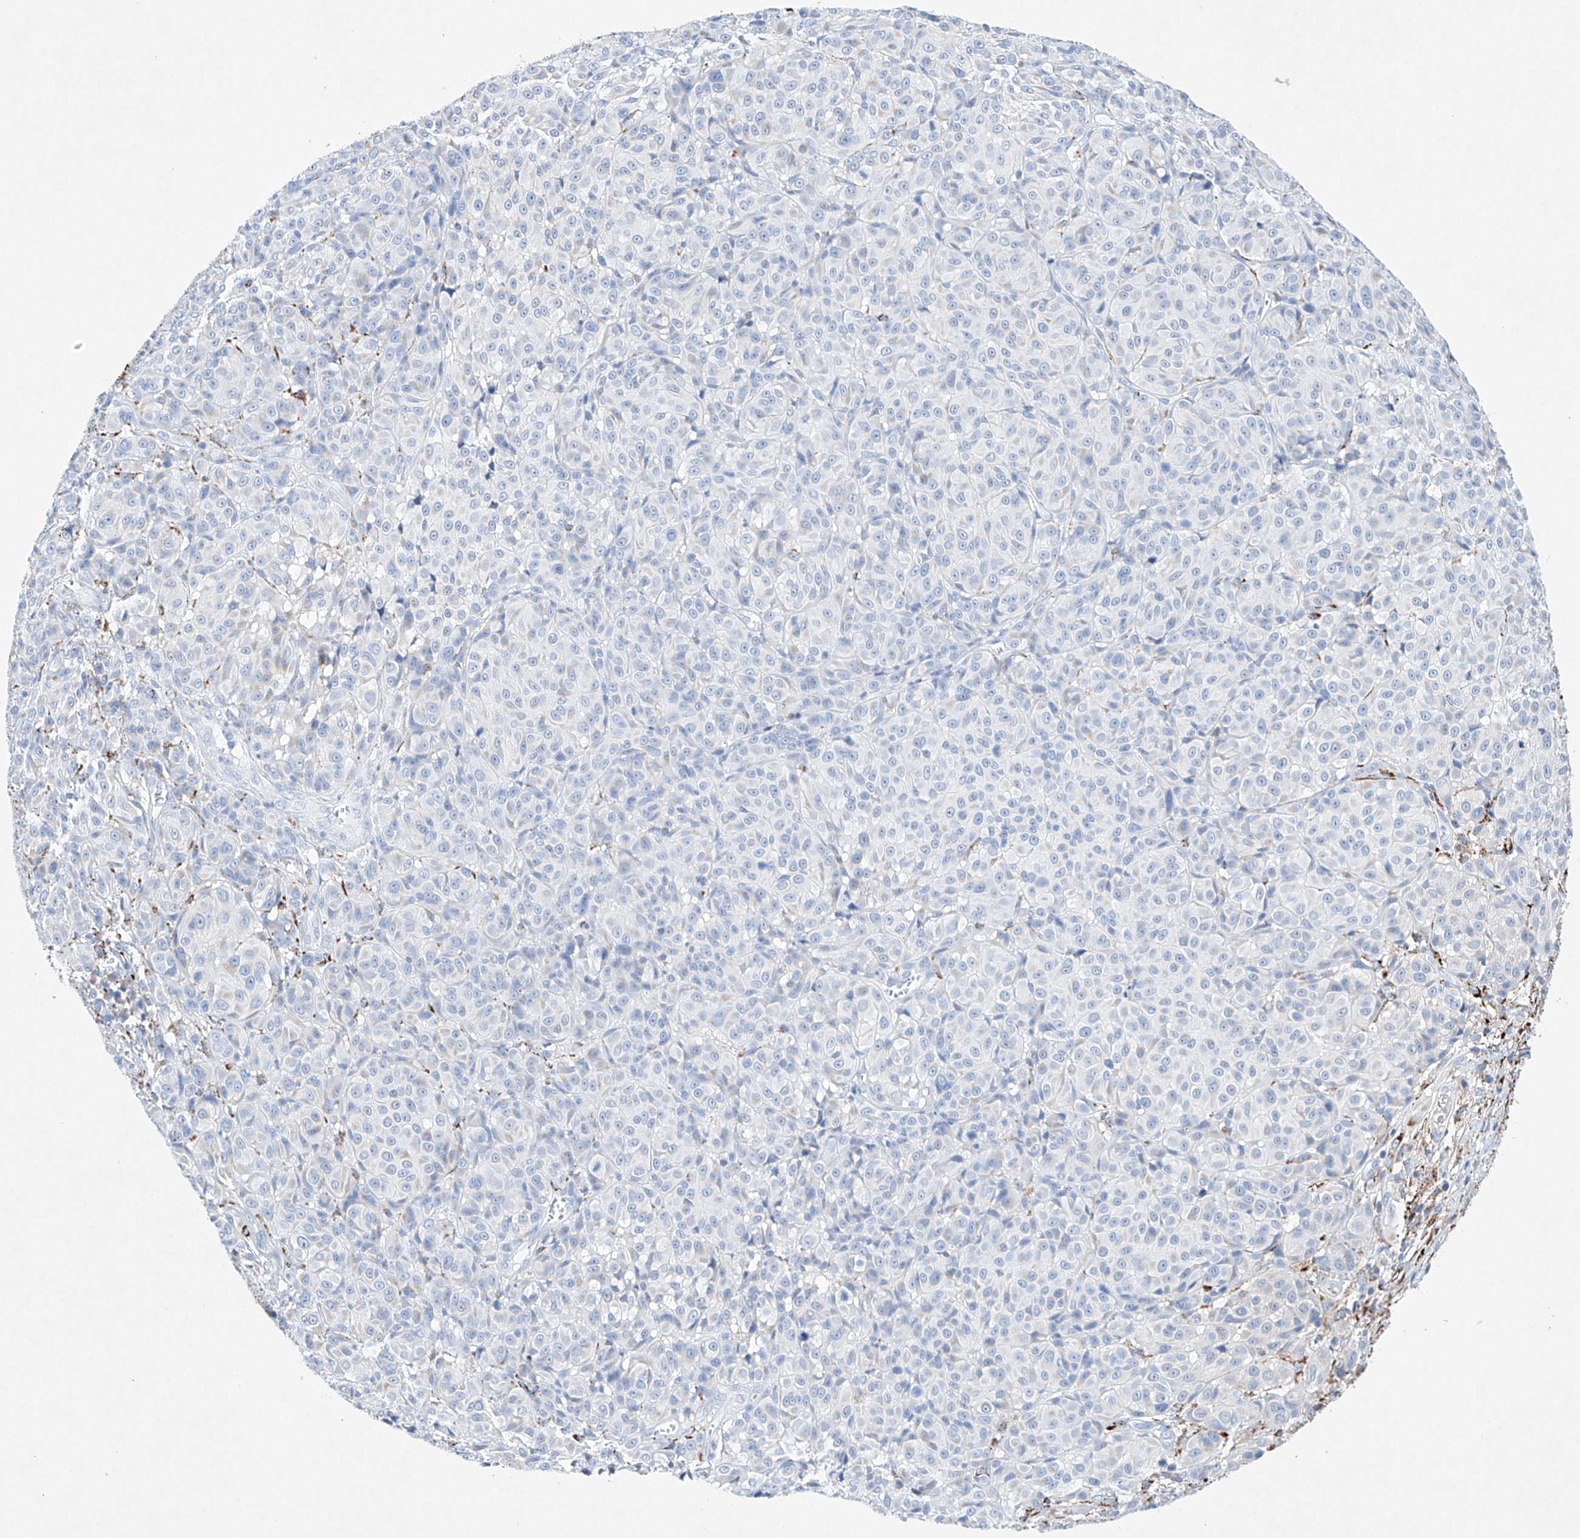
{"staining": {"intensity": "negative", "quantity": "none", "location": "none"}, "tissue": "melanoma", "cell_type": "Tumor cells", "image_type": "cancer", "snomed": [{"axis": "morphology", "description": "Malignant melanoma, NOS"}, {"axis": "topography", "description": "Skin"}], "caption": "This is a histopathology image of immunohistochemistry (IHC) staining of melanoma, which shows no positivity in tumor cells.", "gene": "NRROS", "patient": {"sex": "male", "age": 73}}